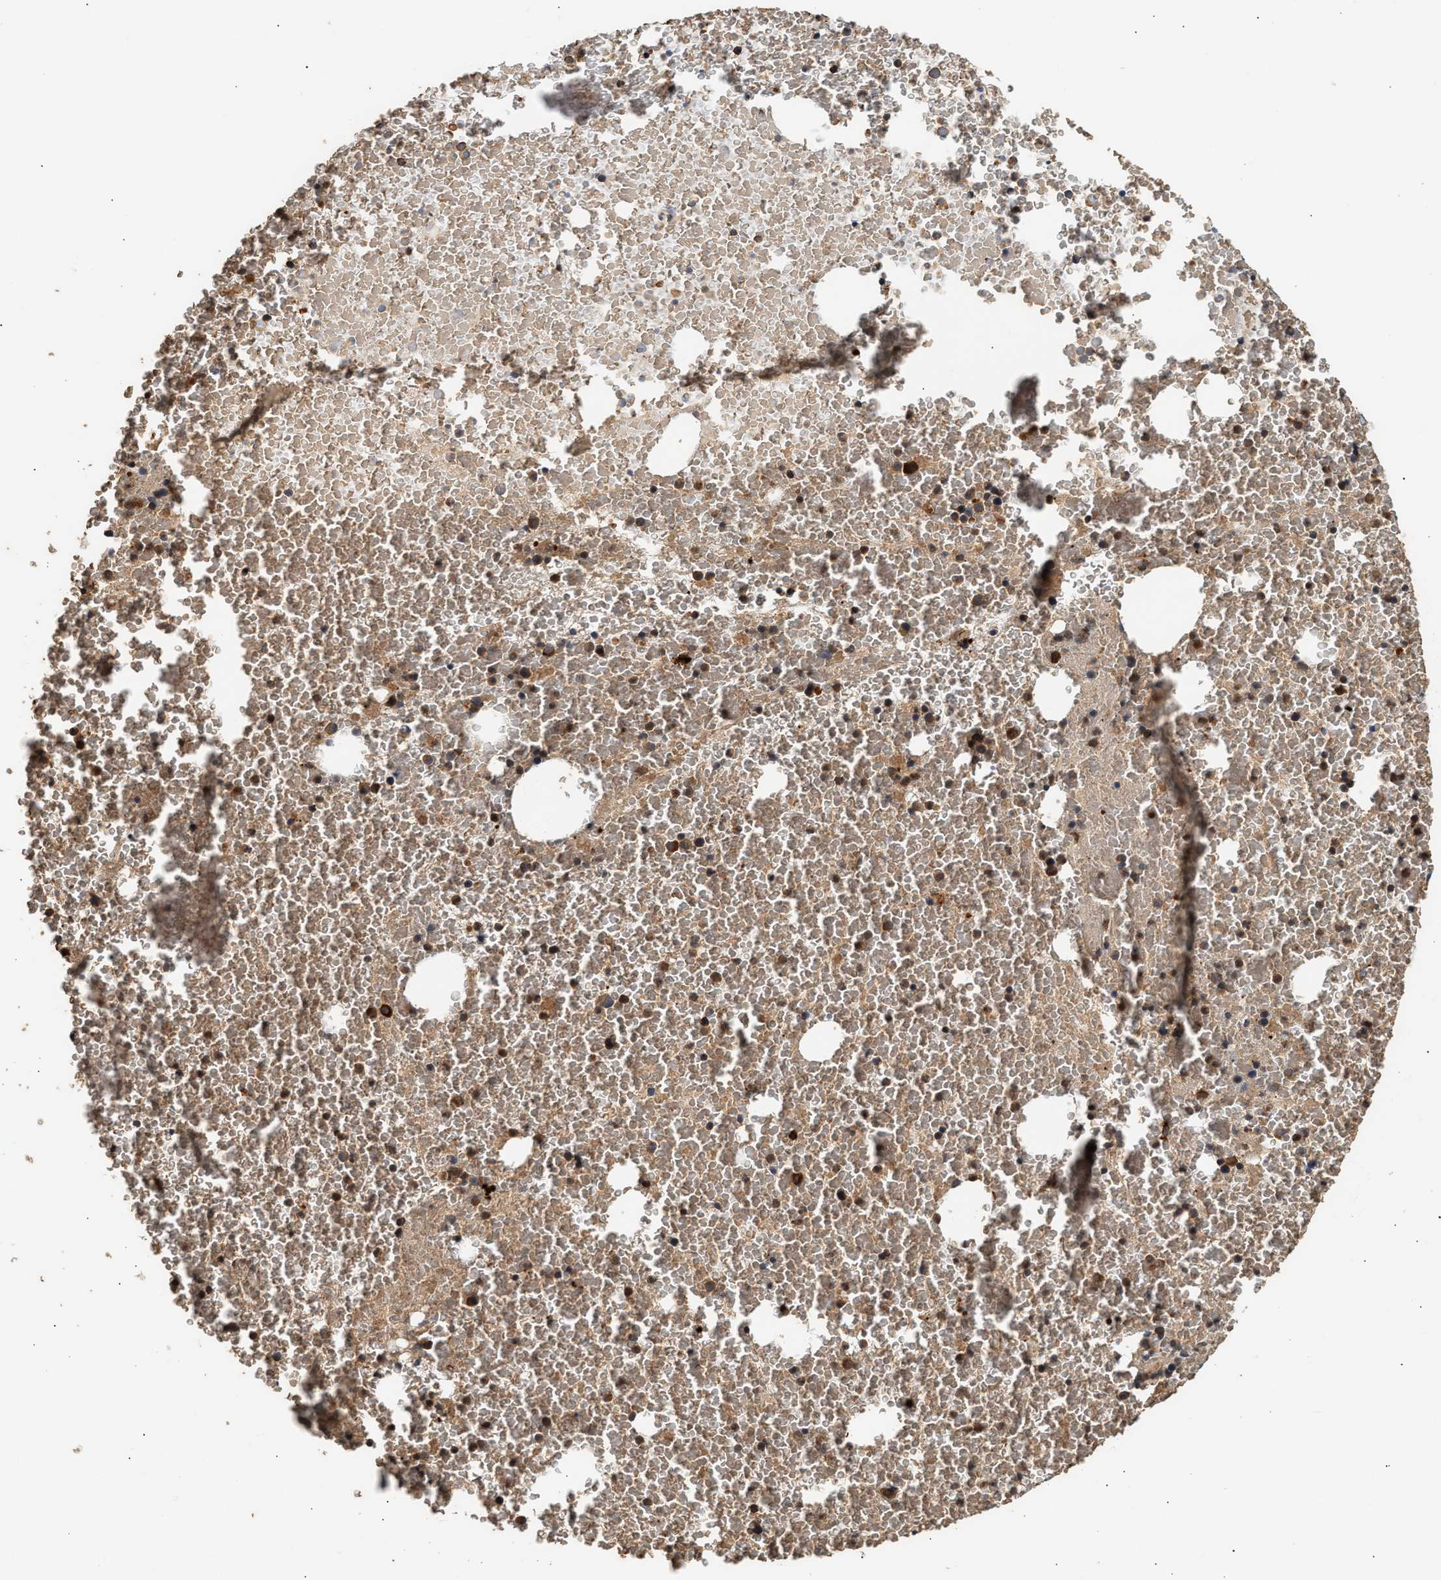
{"staining": {"intensity": "moderate", "quantity": ">75%", "location": "cytoplasmic/membranous"}, "tissue": "bone marrow", "cell_type": "Hematopoietic cells", "image_type": "normal", "snomed": [{"axis": "morphology", "description": "Normal tissue, NOS"}, {"axis": "morphology", "description": "Inflammation, NOS"}, {"axis": "topography", "description": "Bone marrow"}], "caption": "A micrograph of human bone marrow stained for a protein exhibits moderate cytoplasmic/membranous brown staining in hematopoietic cells. Using DAB (3,3'-diaminobenzidine) (brown) and hematoxylin (blue) stains, captured at high magnification using brightfield microscopy.", "gene": "PLD3", "patient": {"sex": "male", "age": 47}}